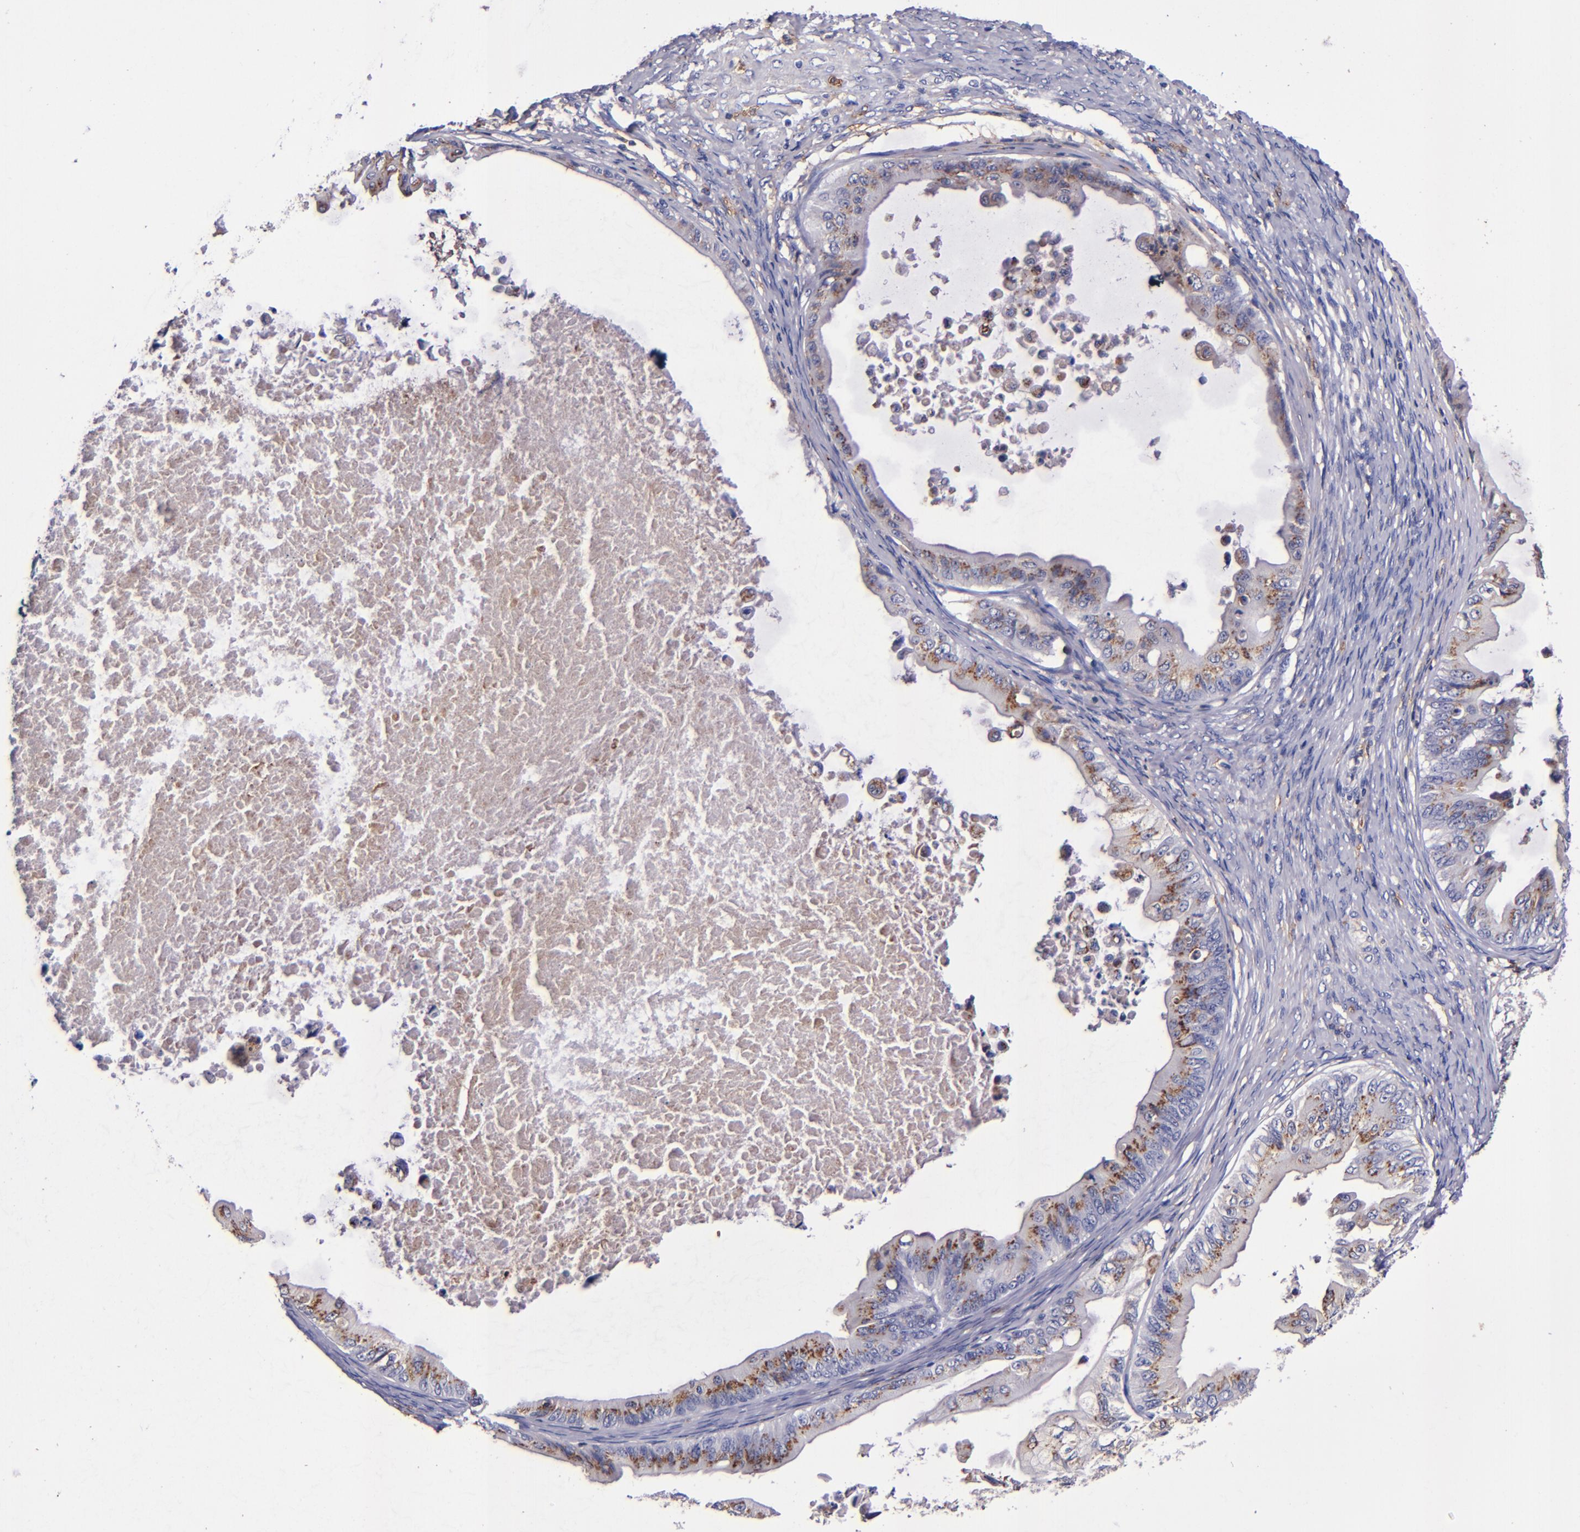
{"staining": {"intensity": "moderate", "quantity": "25%-75%", "location": "cytoplasmic/membranous"}, "tissue": "ovarian cancer", "cell_type": "Tumor cells", "image_type": "cancer", "snomed": [{"axis": "morphology", "description": "Cystadenocarcinoma, mucinous, NOS"}, {"axis": "topography", "description": "Ovary"}], "caption": "Ovarian cancer stained for a protein shows moderate cytoplasmic/membranous positivity in tumor cells.", "gene": "SIRPA", "patient": {"sex": "female", "age": 37}}